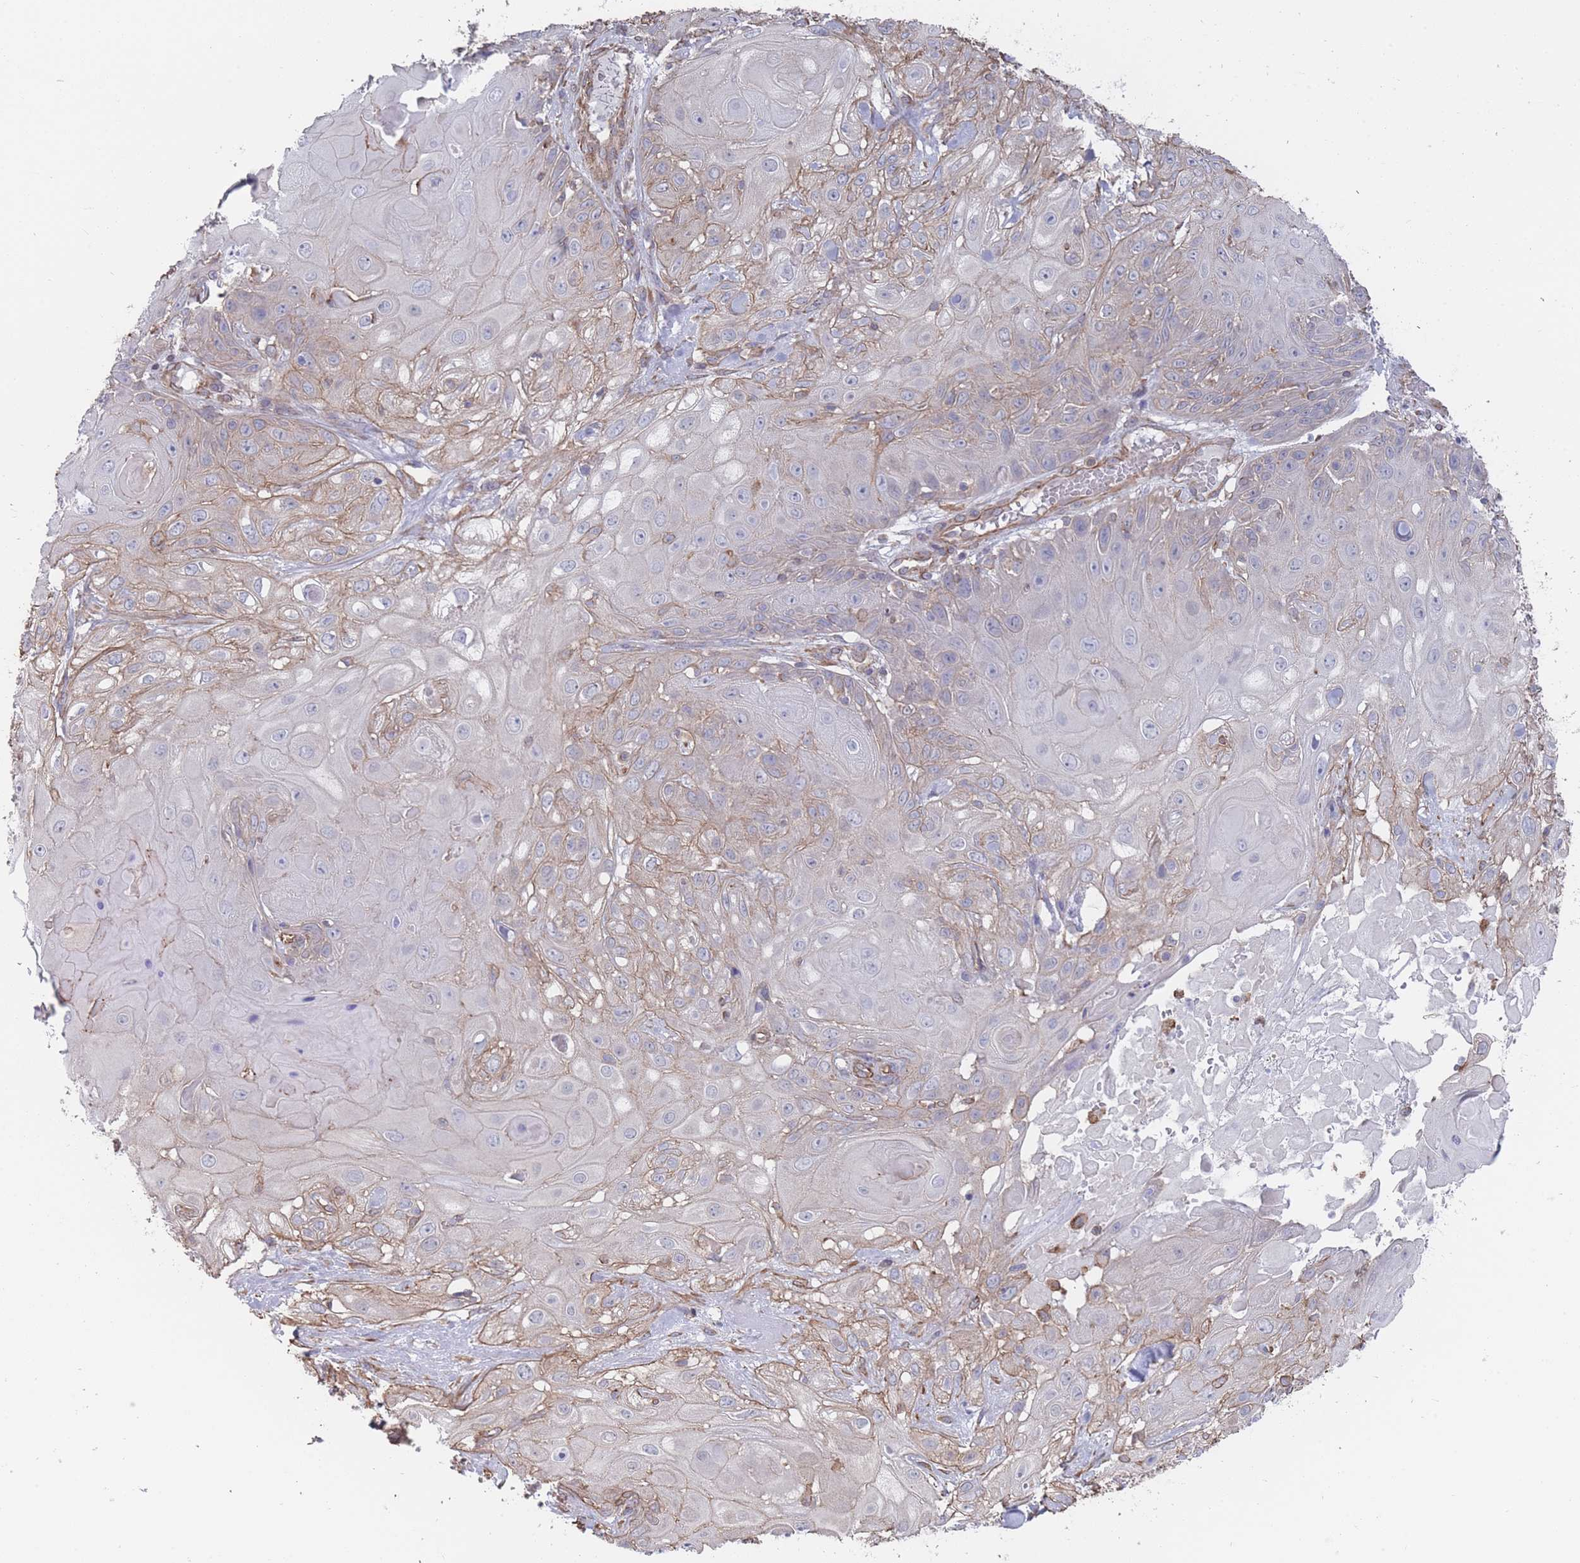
{"staining": {"intensity": "weak", "quantity": "25%-75%", "location": "cytoplasmic/membranous"}, "tissue": "skin cancer", "cell_type": "Tumor cells", "image_type": "cancer", "snomed": [{"axis": "morphology", "description": "Normal tissue, NOS"}, {"axis": "morphology", "description": "Squamous cell carcinoma, NOS"}, {"axis": "topography", "description": "Skin"}, {"axis": "topography", "description": "Cartilage tissue"}], "caption": "Immunohistochemical staining of human skin squamous cell carcinoma exhibits low levels of weak cytoplasmic/membranous protein staining in approximately 25%-75% of tumor cells. The protein of interest is shown in brown color, while the nuclei are stained blue.", "gene": "SLC1A6", "patient": {"sex": "female", "age": 79}}